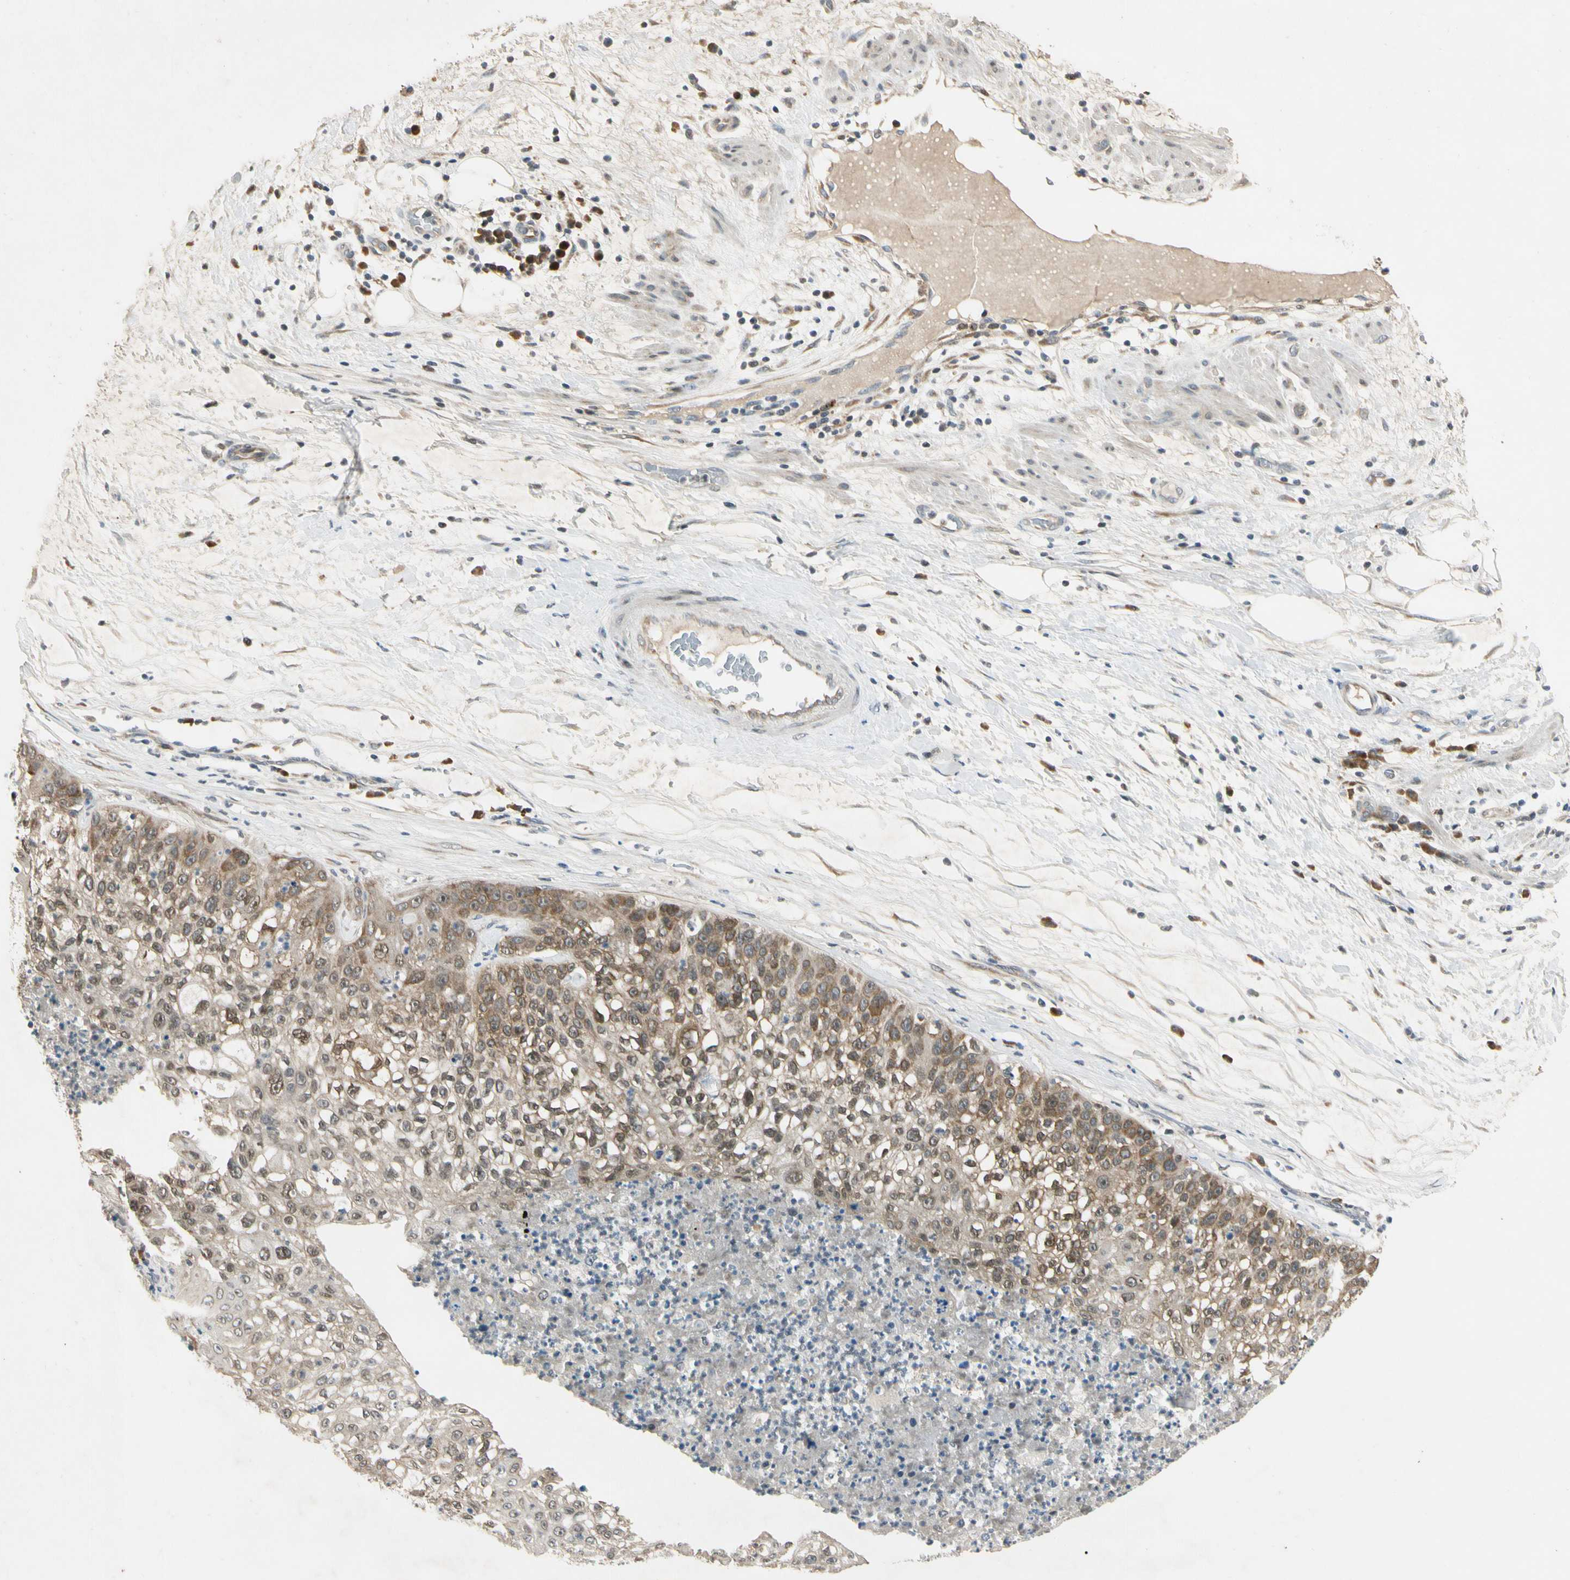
{"staining": {"intensity": "moderate", "quantity": ">75%", "location": "cytoplasmic/membranous"}, "tissue": "lung cancer", "cell_type": "Tumor cells", "image_type": "cancer", "snomed": [{"axis": "morphology", "description": "Inflammation, NOS"}, {"axis": "morphology", "description": "Squamous cell carcinoma, NOS"}, {"axis": "topography", "description": "Lymph node"}, {"axis": "topography", "description": "Soft tissue"}, {"axis": "topography", "description": "Lung"}], "caption": "About >75% of tumor cells in human lung cancer reveal moderate cytoplasmic/membranous protein staining as visualized by brown immunohistochemical staining.", "gene": "RPS6KB2", "patient": {"sex": "male", "age": 66}}